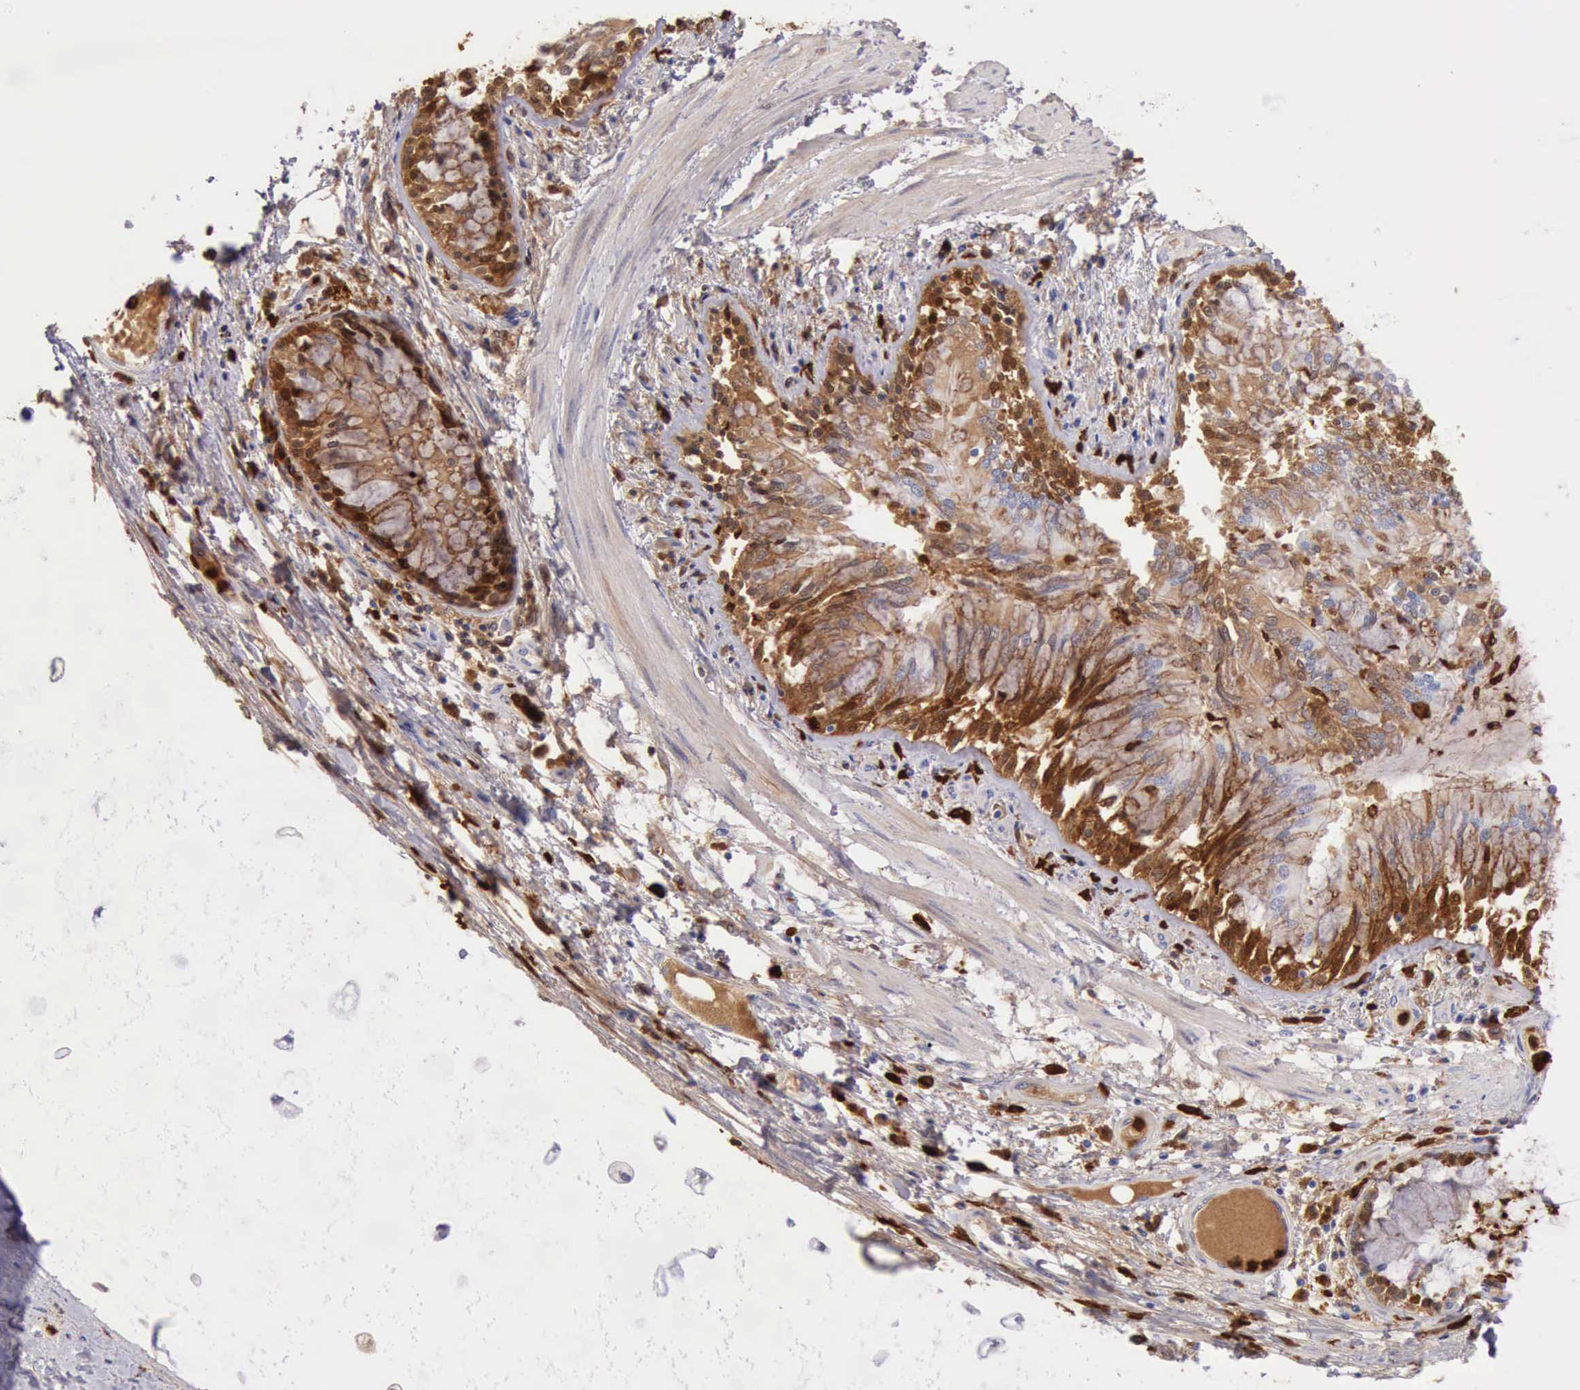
{"staining": {"intensity": "negative", "quantity": "none", "location": "none"}, "tissue": "adipose tissue", "cell_type": "Adipocytes", "image_type": "normal", "snomed": [{"axis": "morphology", "description": "Normal tissue, NOS"}, {"axis": "morphology", "description": "Adenocarcinoma, NOS"}, {"axis": "topography", "description": "Cartilage tissue"}, {"axis": "topography", "description": "Lung"}], "caption": "DAB (3,3'-diaminobenzidine) immunohistochemical staining of unremarkable human adipose tissue reveals no significant expression in adipocytes.", "gene": "CSTA", "patient": {"sex": "female", "age": 67}}